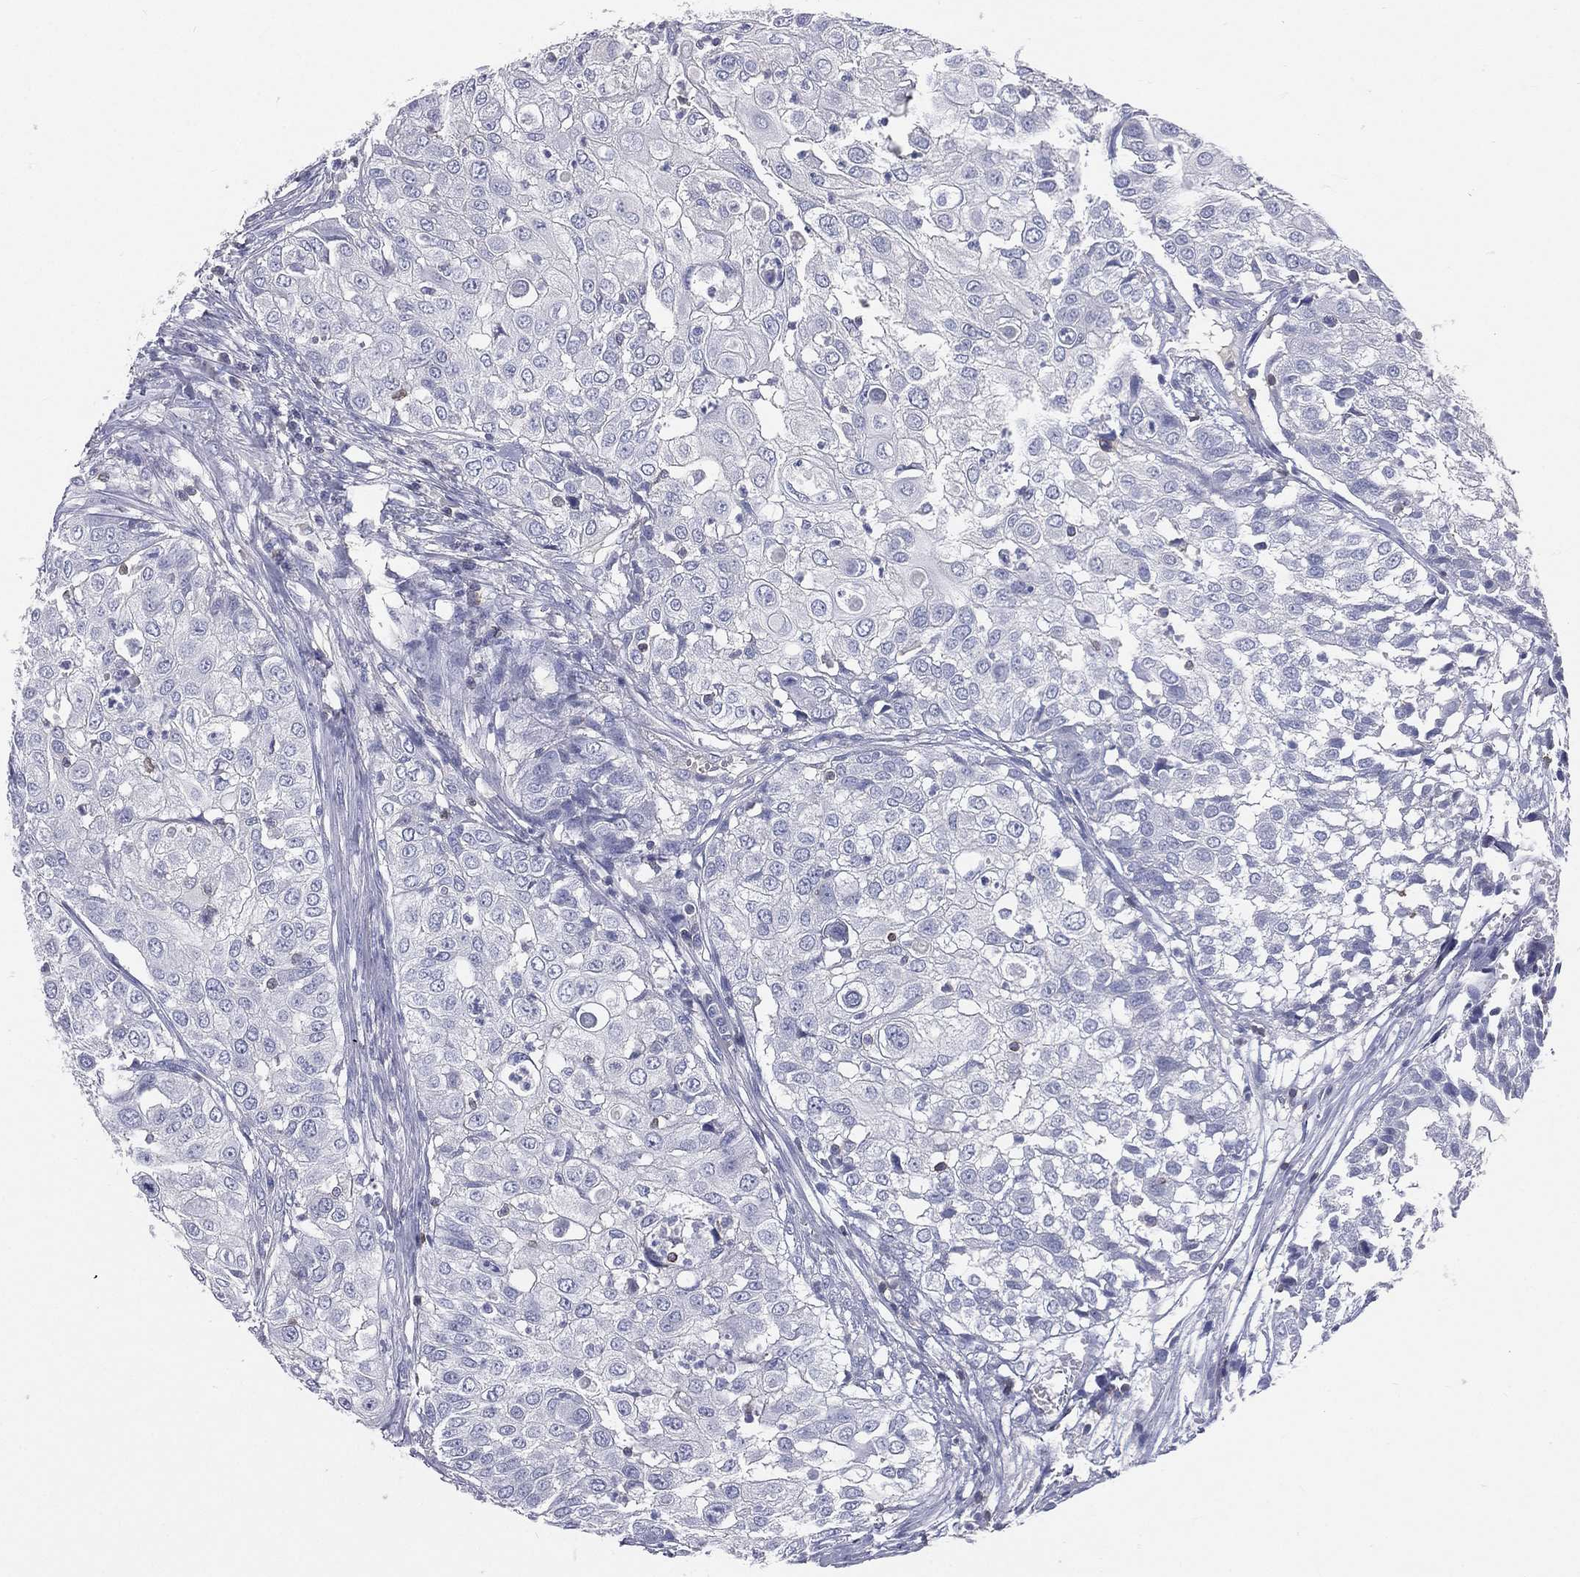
{"staining": {"intensity": "negative", "quantity": "none", "location": "none"}, "tissue": "urothelial cancer", "cell_type": "Tumor cells", "image_type": "cancer", "snomed": [{"axis": "morphology", "description": "Urothelial carcinoma, High grade"}, {"axis": "topography", "description": "Urinary bladder"}], "caption": "Immunohistochemistry image of neoplastic tissue: human high-grade urothelial carcinoma stained with DAB (3,3'-diaminobenzidine) displays no significant protein expression in tumor cells.", "gene": "CD3D", "patient": {"sex": "female", "age": 79}}